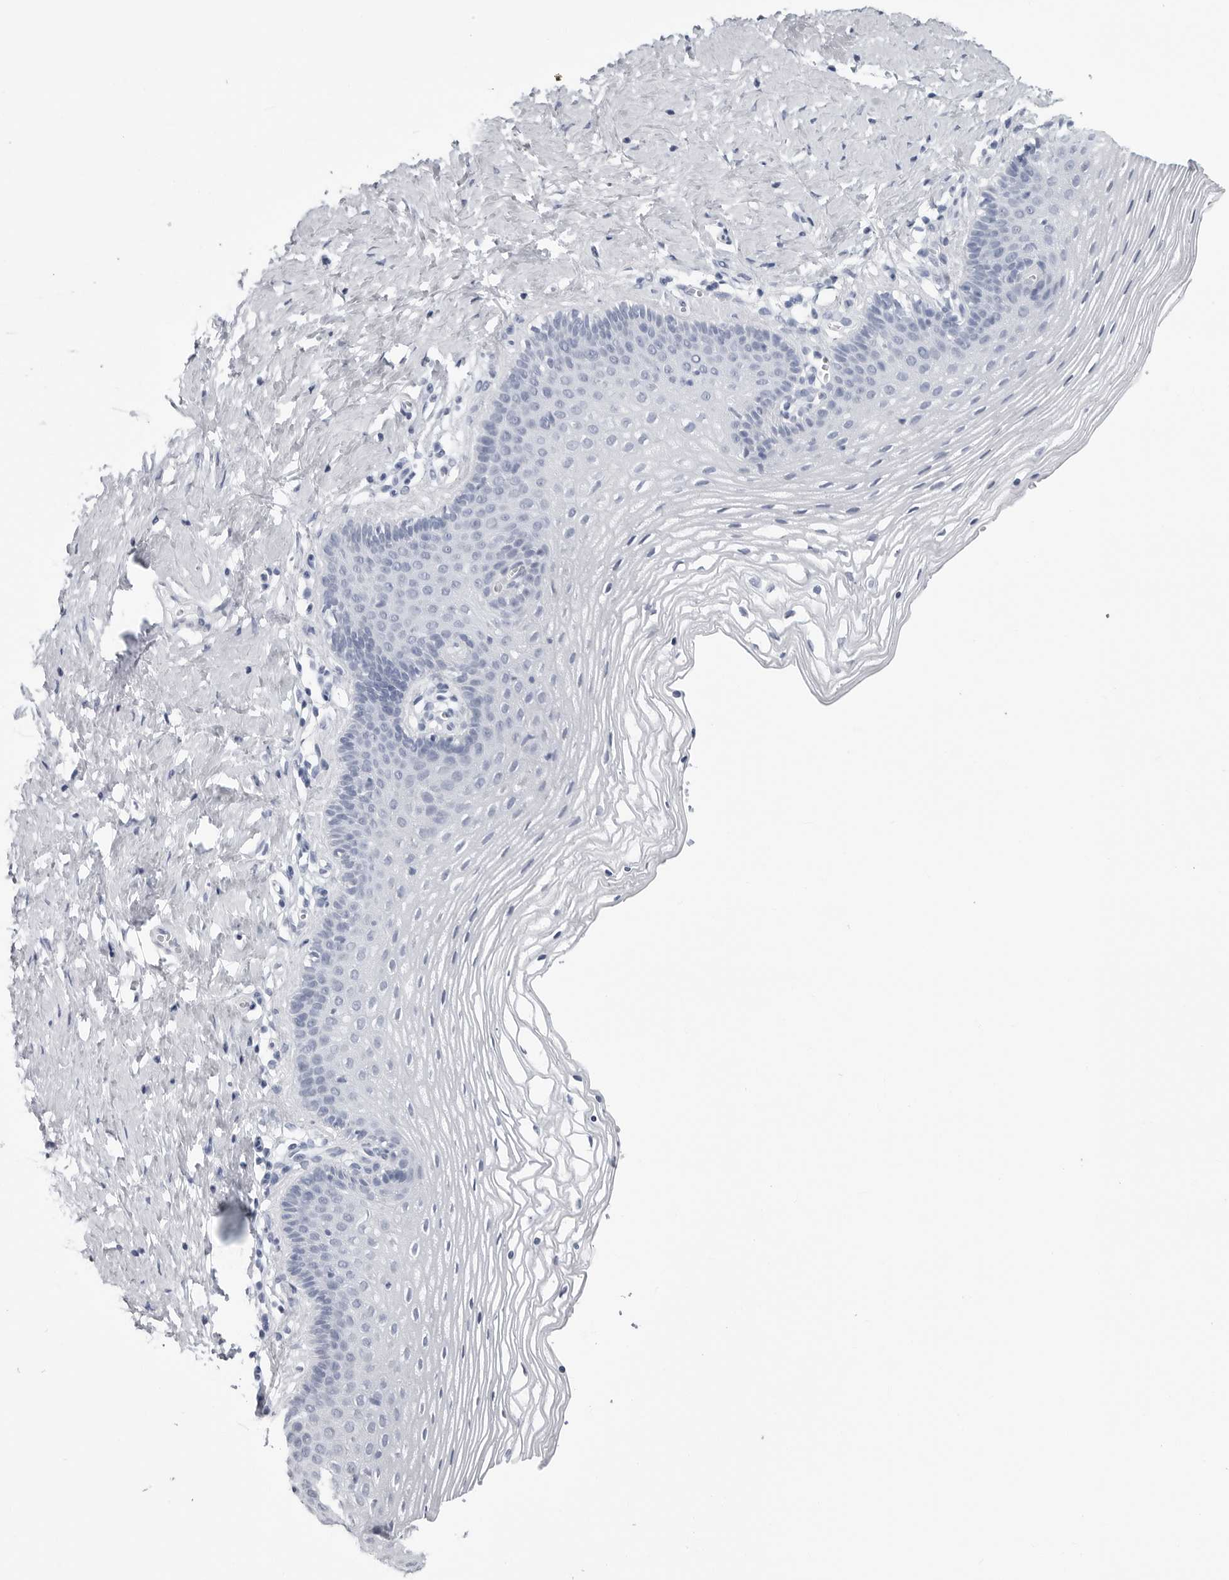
{"staining": {"intensity": "negative", "quantity": "none", "location": "none"}, "tissue": "vagina", "cell_type": "Squamous epithelial cells", "image_type": "normal", "snomed": [{"axis": "morphology", "description": "Normal tissue, NOS"}, {"axis": "topography", "description": "Vagina"}], "caption": "Immunohistochemical staining of unremarkable human vagina demonstrates no significant positivity in squamous epithelial cells. (Brightfield microscopy of DAB (3,3'-diaminobenzidine) immunohistochemistry (IHC) at high magnification).", "gene": "CSH1", "patient": {"sex": "female", "age": 32}}